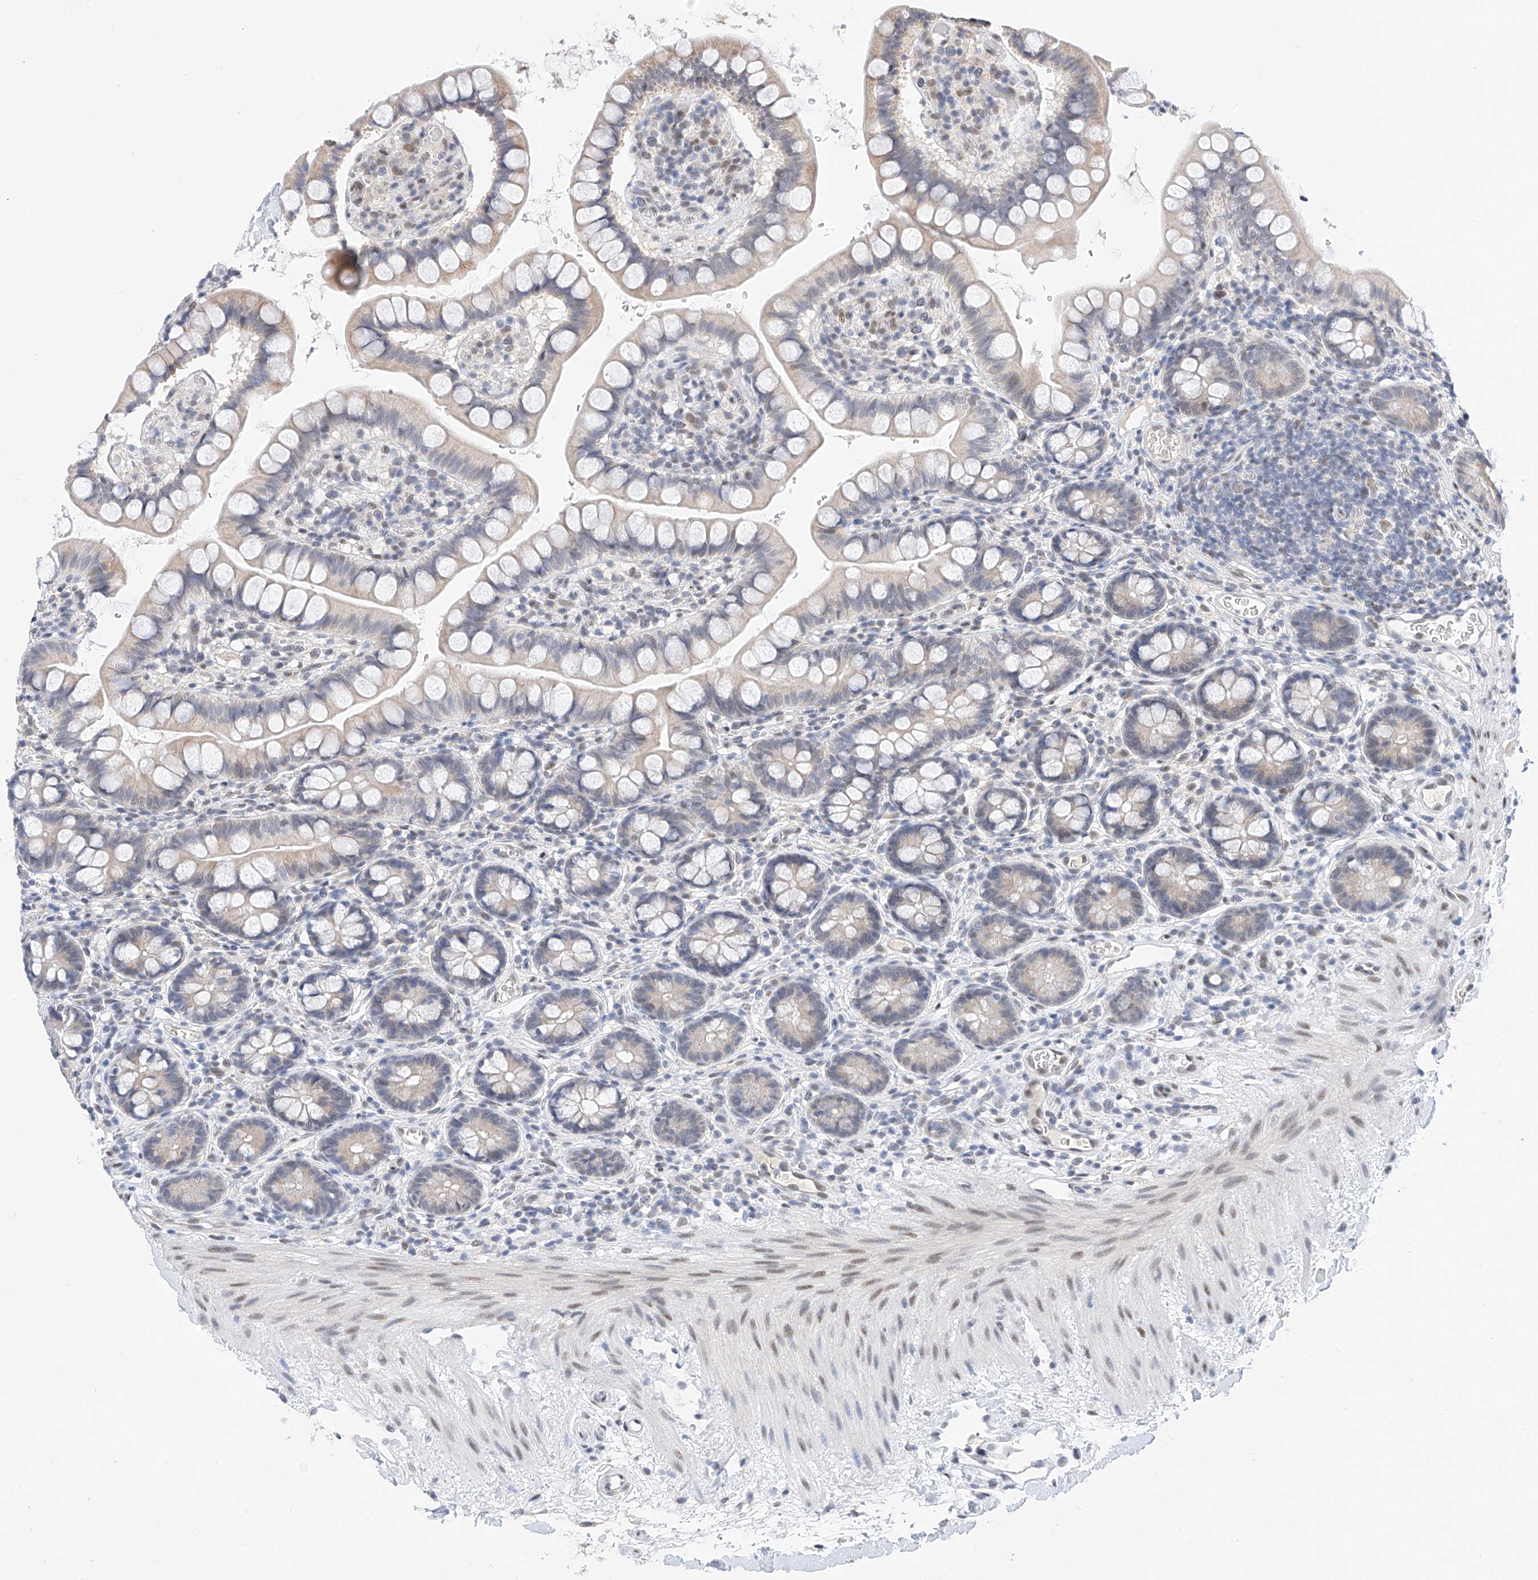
{"staining": {"intensity": "negative", "quantity": "none", "location": "none"}, "tissue": "small intestine", "cell_type": "Glandular cells", "image_type": "normal", "snomed": [{"axis": "morphology", "description": "Normal tissue, NOS"}, {"axis": "topography", "description": "Small intestine"}], "caption": "DAB (3,3'-diaminobenzidine) immunohistochemical staining of benign small intestine displays no significant positivity in glandular cells.", "gene": "KCNJ1", "patient": {"sex": "female", "age": 84}}